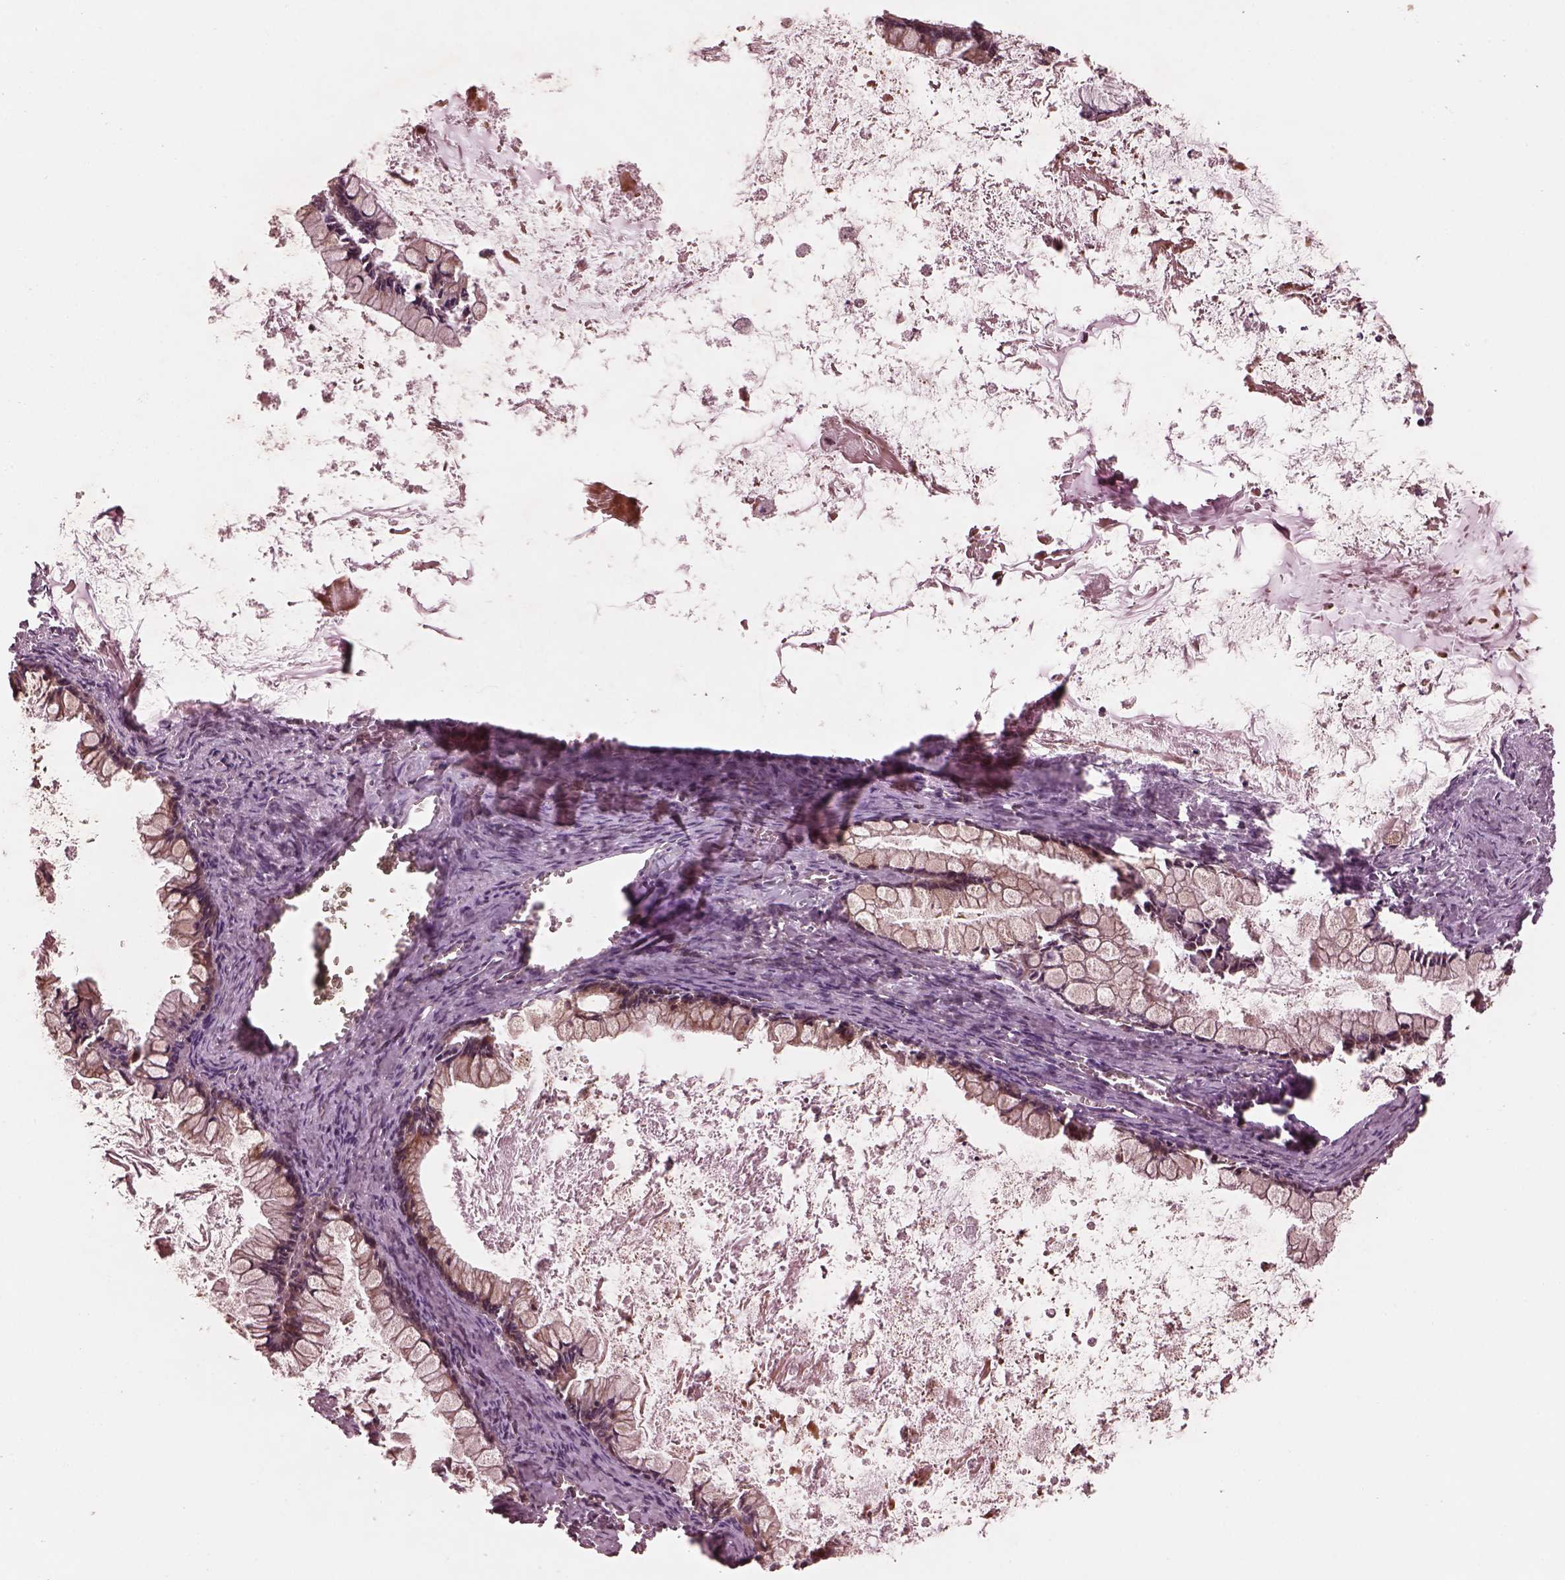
{"staining": {"intensity": "weak", "quantity": ">75%", "location": "cytoplasmic/membranous"}, "tissue": "ovarian cancer", "cell_type": "Tumor cells", "image_type": "cancer", "snomed": [{"axis": "morphology", "description": "Cystadenocarcinoma, mucinous, NOS"}, {"axis": "topography", "description": "Ovary"}], "caption": "Immunohistochemistry micrograph of ovarian cancer (mucinous cystadenocarcinoma) stained for a protein (brown), which displays low levels of weak cytoplasmic/membranous staining in approximately >75% of tumor cells.", "gene": "PIK3R2", "patient": {"sex": "female", "age": 67}}